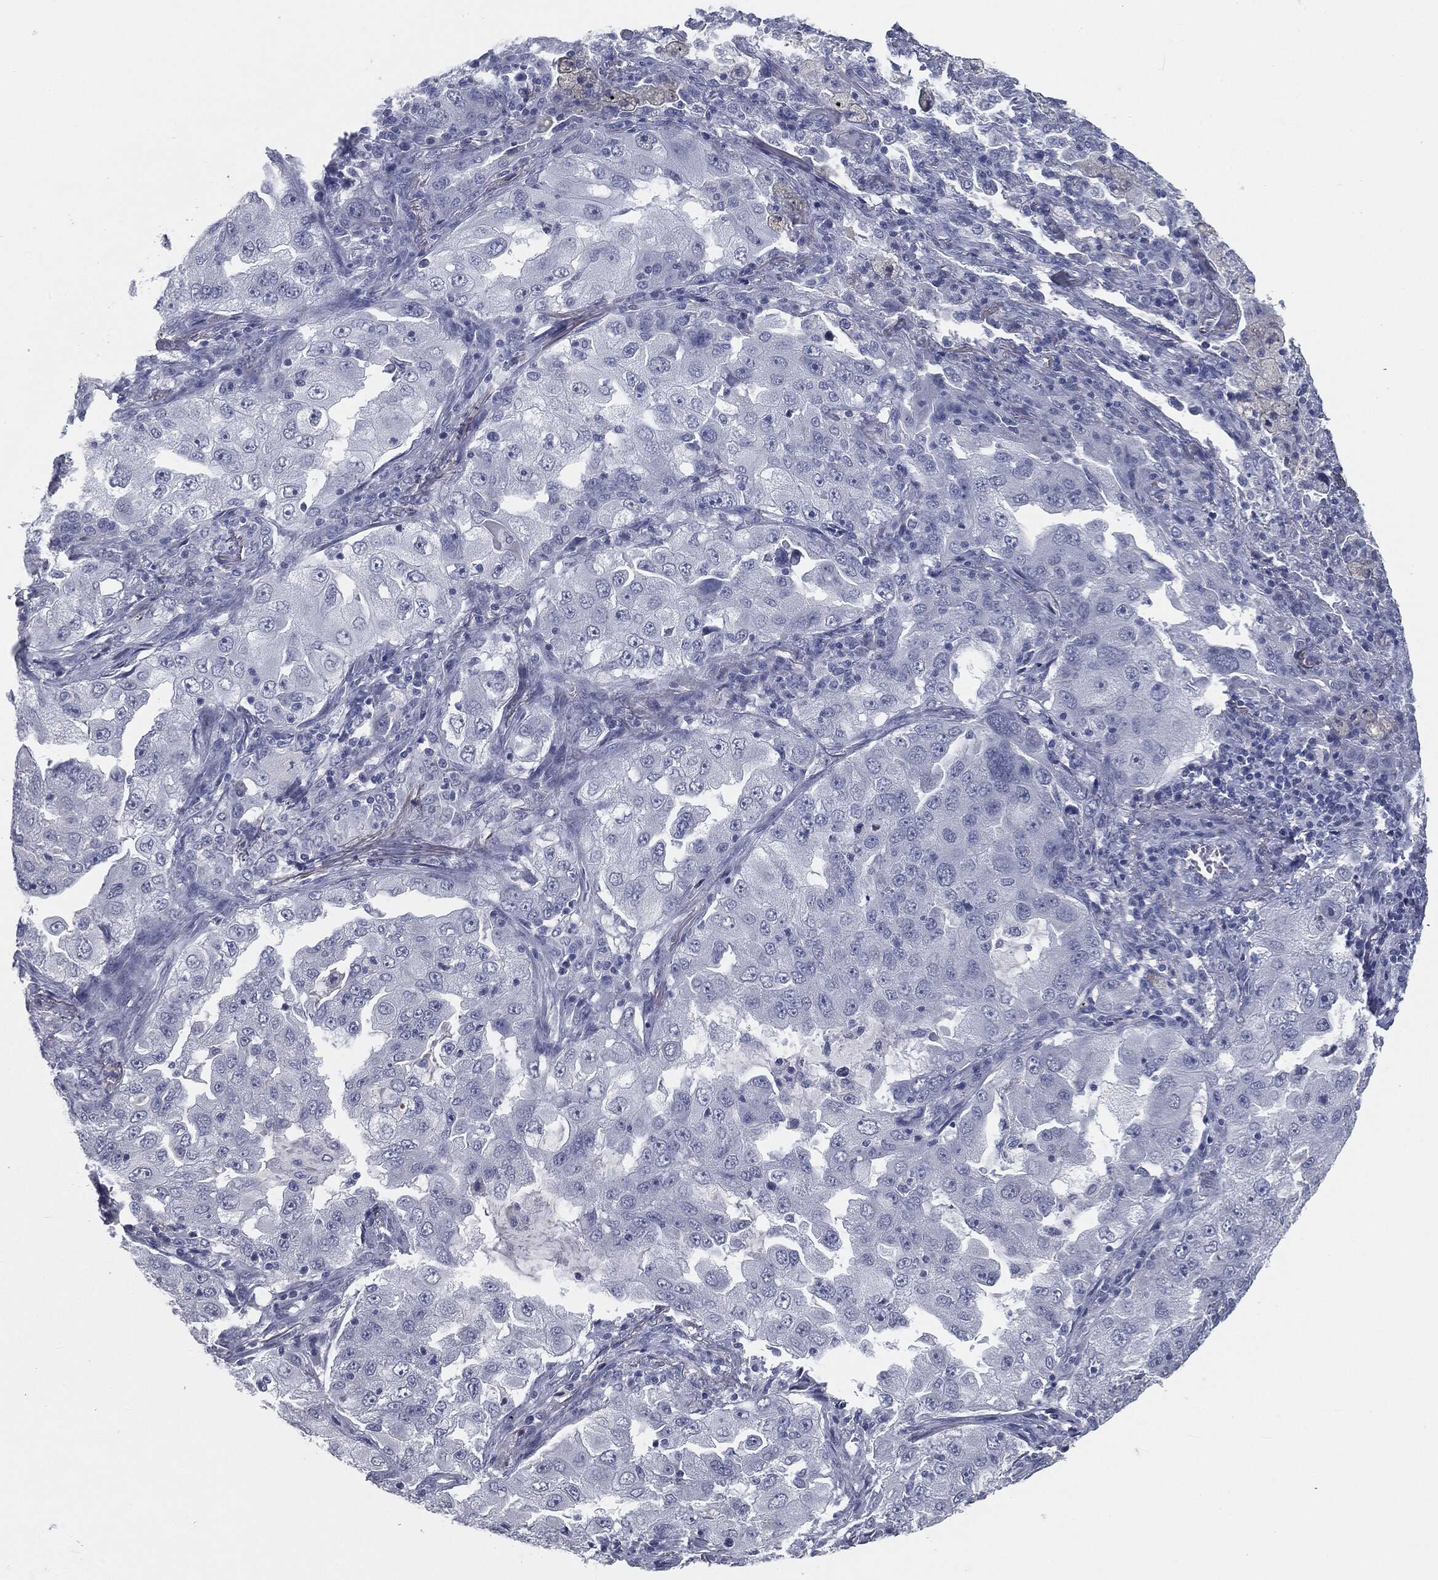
{"staining": {"intensity": "negative", "quantity": "none", "location": "none"}, "tissue": "lung cancer", "cell_type": "Tumor cells", "image_type": "cancer", "snomed": [{"axis": "morphology", "description": "Adenocarcinoma, NOS"}, {"axis": "topography", "description": "Lung"}], "caption": "Micrograph shows no significant protein expression in tumor cells of adenocarcinoma (lung).", "gene": "PRAME", "patient": {"sex": "female", "age": 61}}